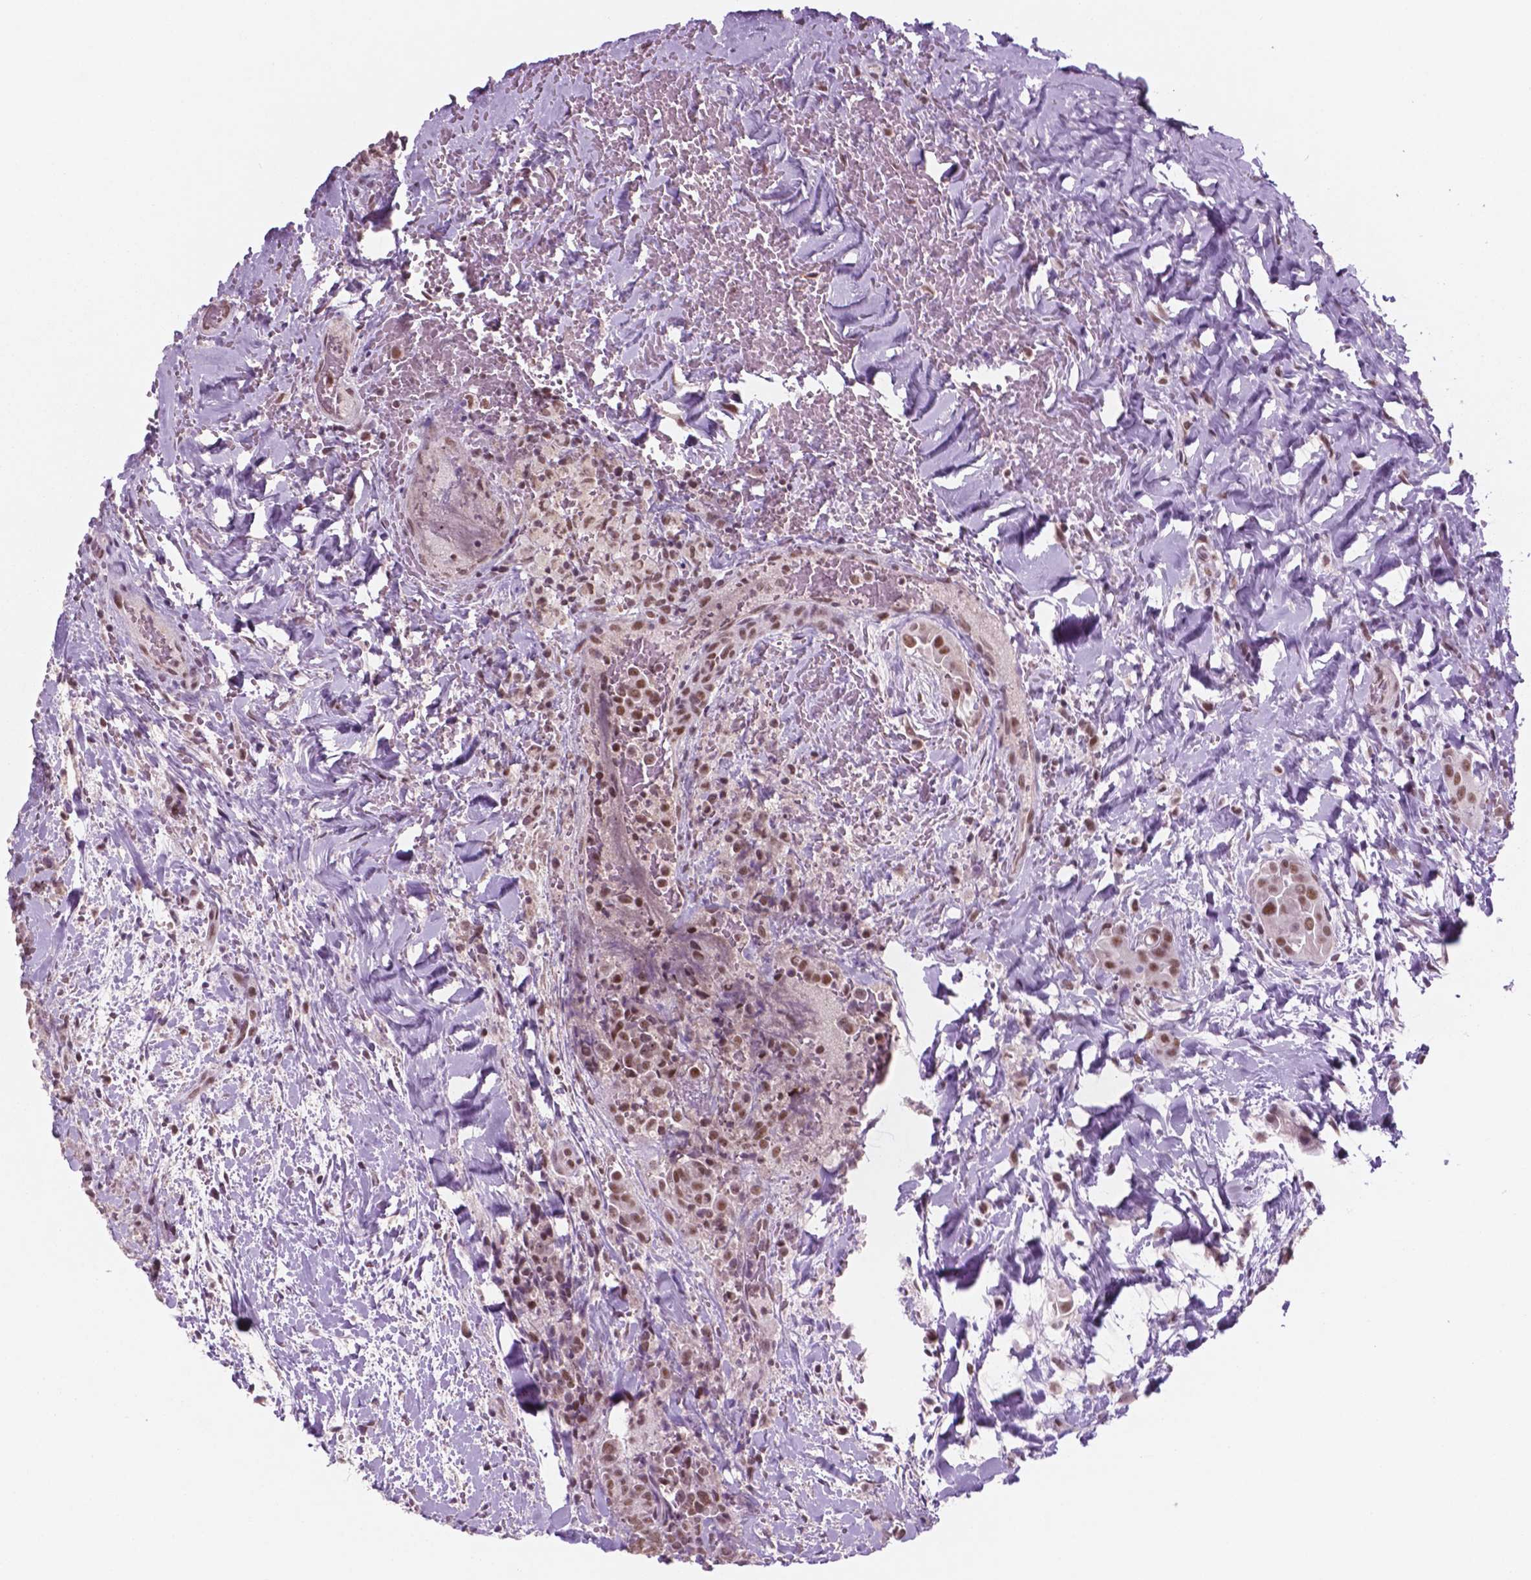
{"staining": {"intensity": "moderate", "quantity": ">75%", "location": "nuclear"}, "tissue": "thyroid cancer", "cell_type": "Tumor cells", "image_type": "cancer", "snomed": [{"axis": "morphology", "description": "Papillary adenocarcinoma, NOS"}, {"axis": "topography", "description": "Thyroid gland"}], "caption": "A photomicrograph showing moderate nuclear positivity in approximately >75% of tumor cells in thyroid papillary adenocarcinoma, as visualized by brown immunohistochemical staining.", "gene": "CTR9", "patient": {"sex": "male", "age": 61}}